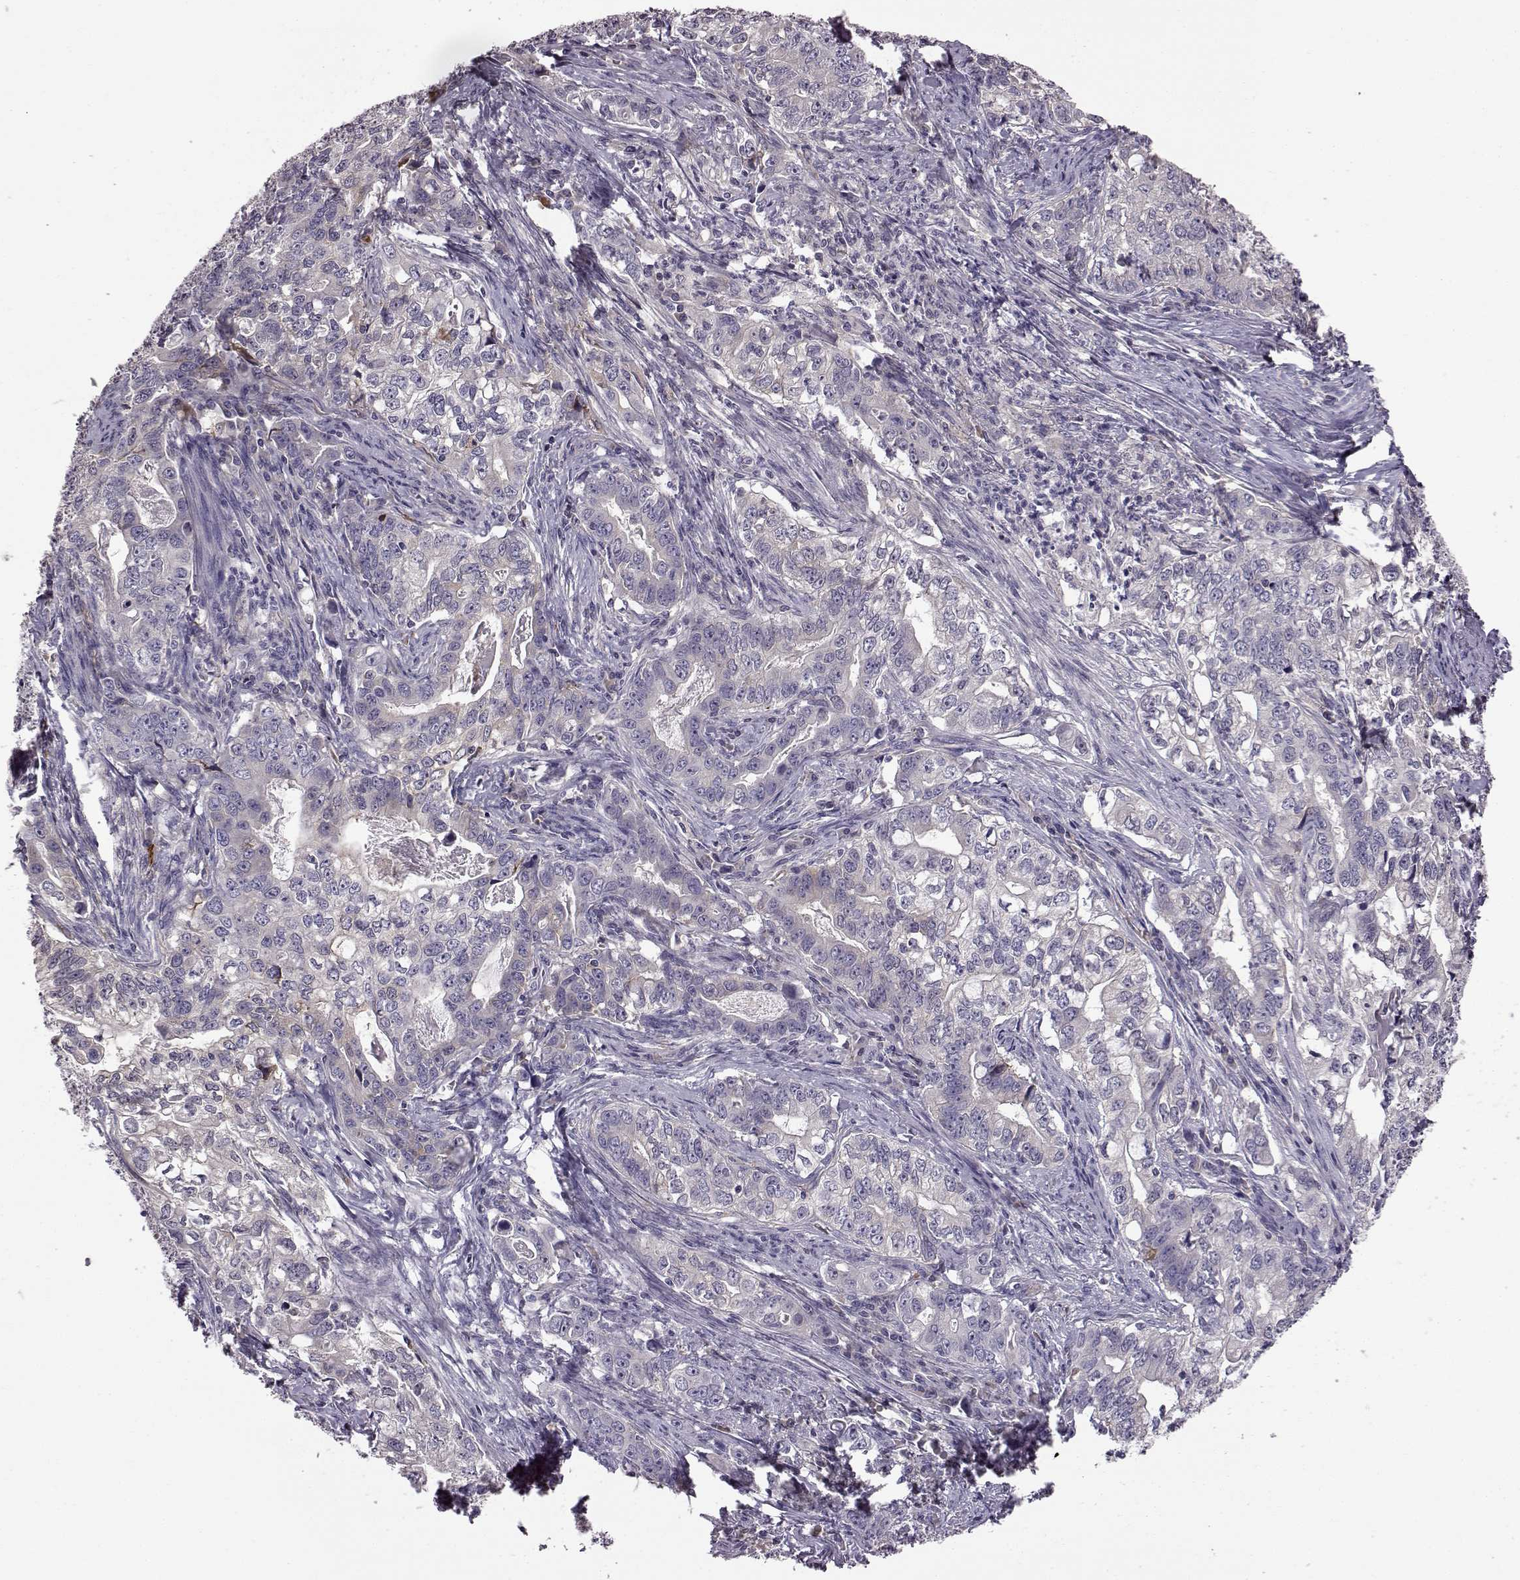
{"staining": {"intensity": "negative", "quantity": "none", "location": "none"}, "tissue": "stomach cancer", "cell_type": "Tumor cells", "image_type": "cancer", "snomed": [{"axis": "morphology", "description": "Adenocarcinoma, NOS"}, {"axis": "topography", "description": "Stomach, lower"}], "caption": "An immunohistochemistry micrograph of adenocarcinoma (stomach) is shown. There is no staining in tumor cells of adenocarcinoma (stomach).", "gene": "ADGRG2", "patient": {"sex": "female", "age": 72}}